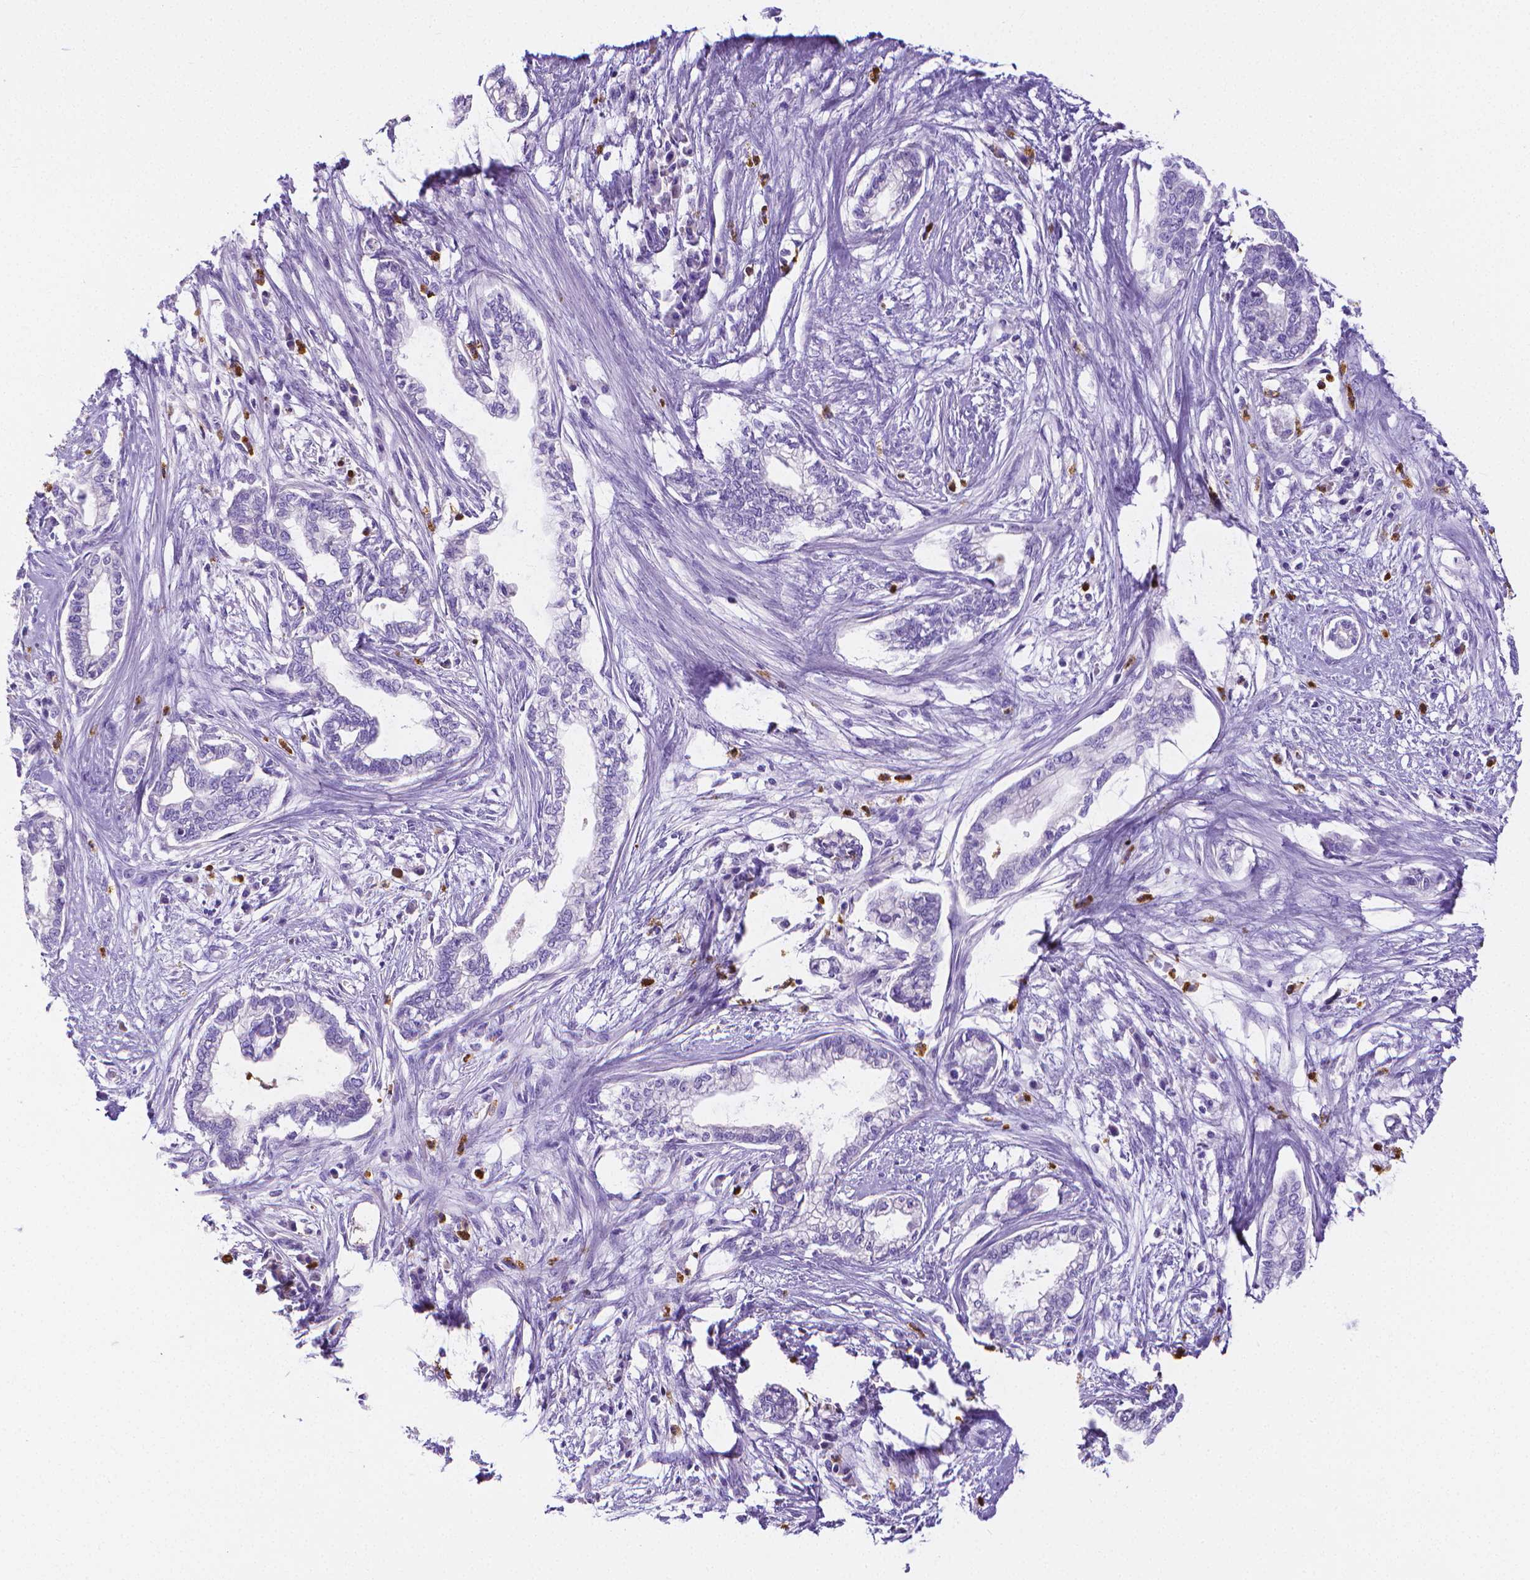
{"staining": {"intensity": "negative", "quantity": "none", "location": "none"}, "tissue": "cervical cancer", "cell_type": "Tumor cells", "image_type": "cancer", "snomed": [{"axis": "morphology", "description": "Adenocarcinoma, NOS"}, {"axis": "topography", "description": "Cervix"}], "caption": "High power microscopy micrograph of an immunohistochemistry photomicrograph of adenocarcinoma (cervical), revealing no significant staining in tumor cells.", "gene": "MMP9", "patient": {"sex": "female", "age": 62}}